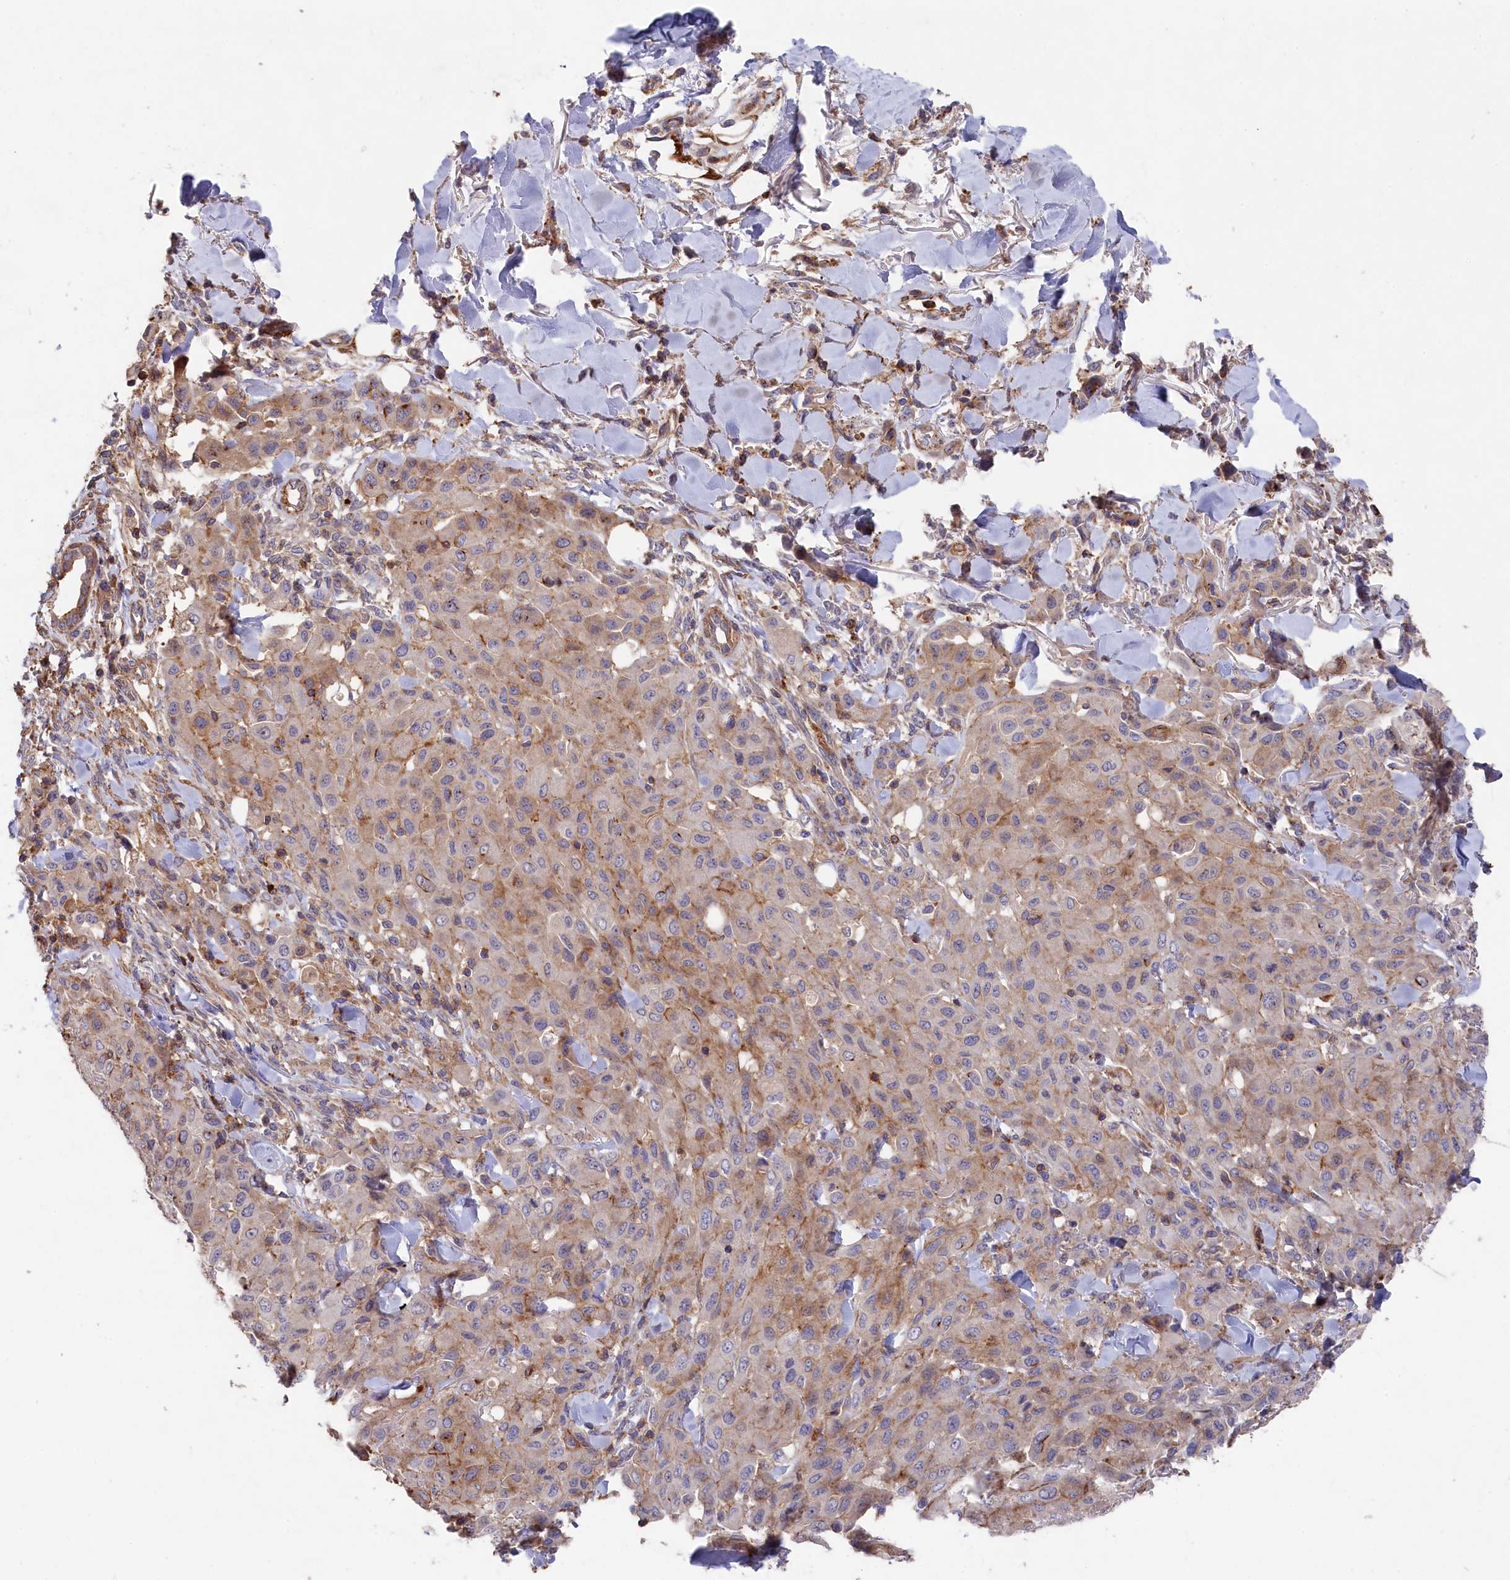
{"staining": {"intensity": "weak", "quantity": "<25%", "location": "cytoplasmic/membranous"}, "tissue": "melanoma", "cell_type": "Tumor cells", "image_type": "cancer", "snomed": [{"axis": "morphology", "description": "Malignant melanoma, Metastatic site"}, {"axis": "topography", "description": "Skin"}], "caption": "IHC of human melanoma demonstrates no staining in tumor cells.", "gene": "RAPSN", "patient": {"sex": "female", "age": 81}}